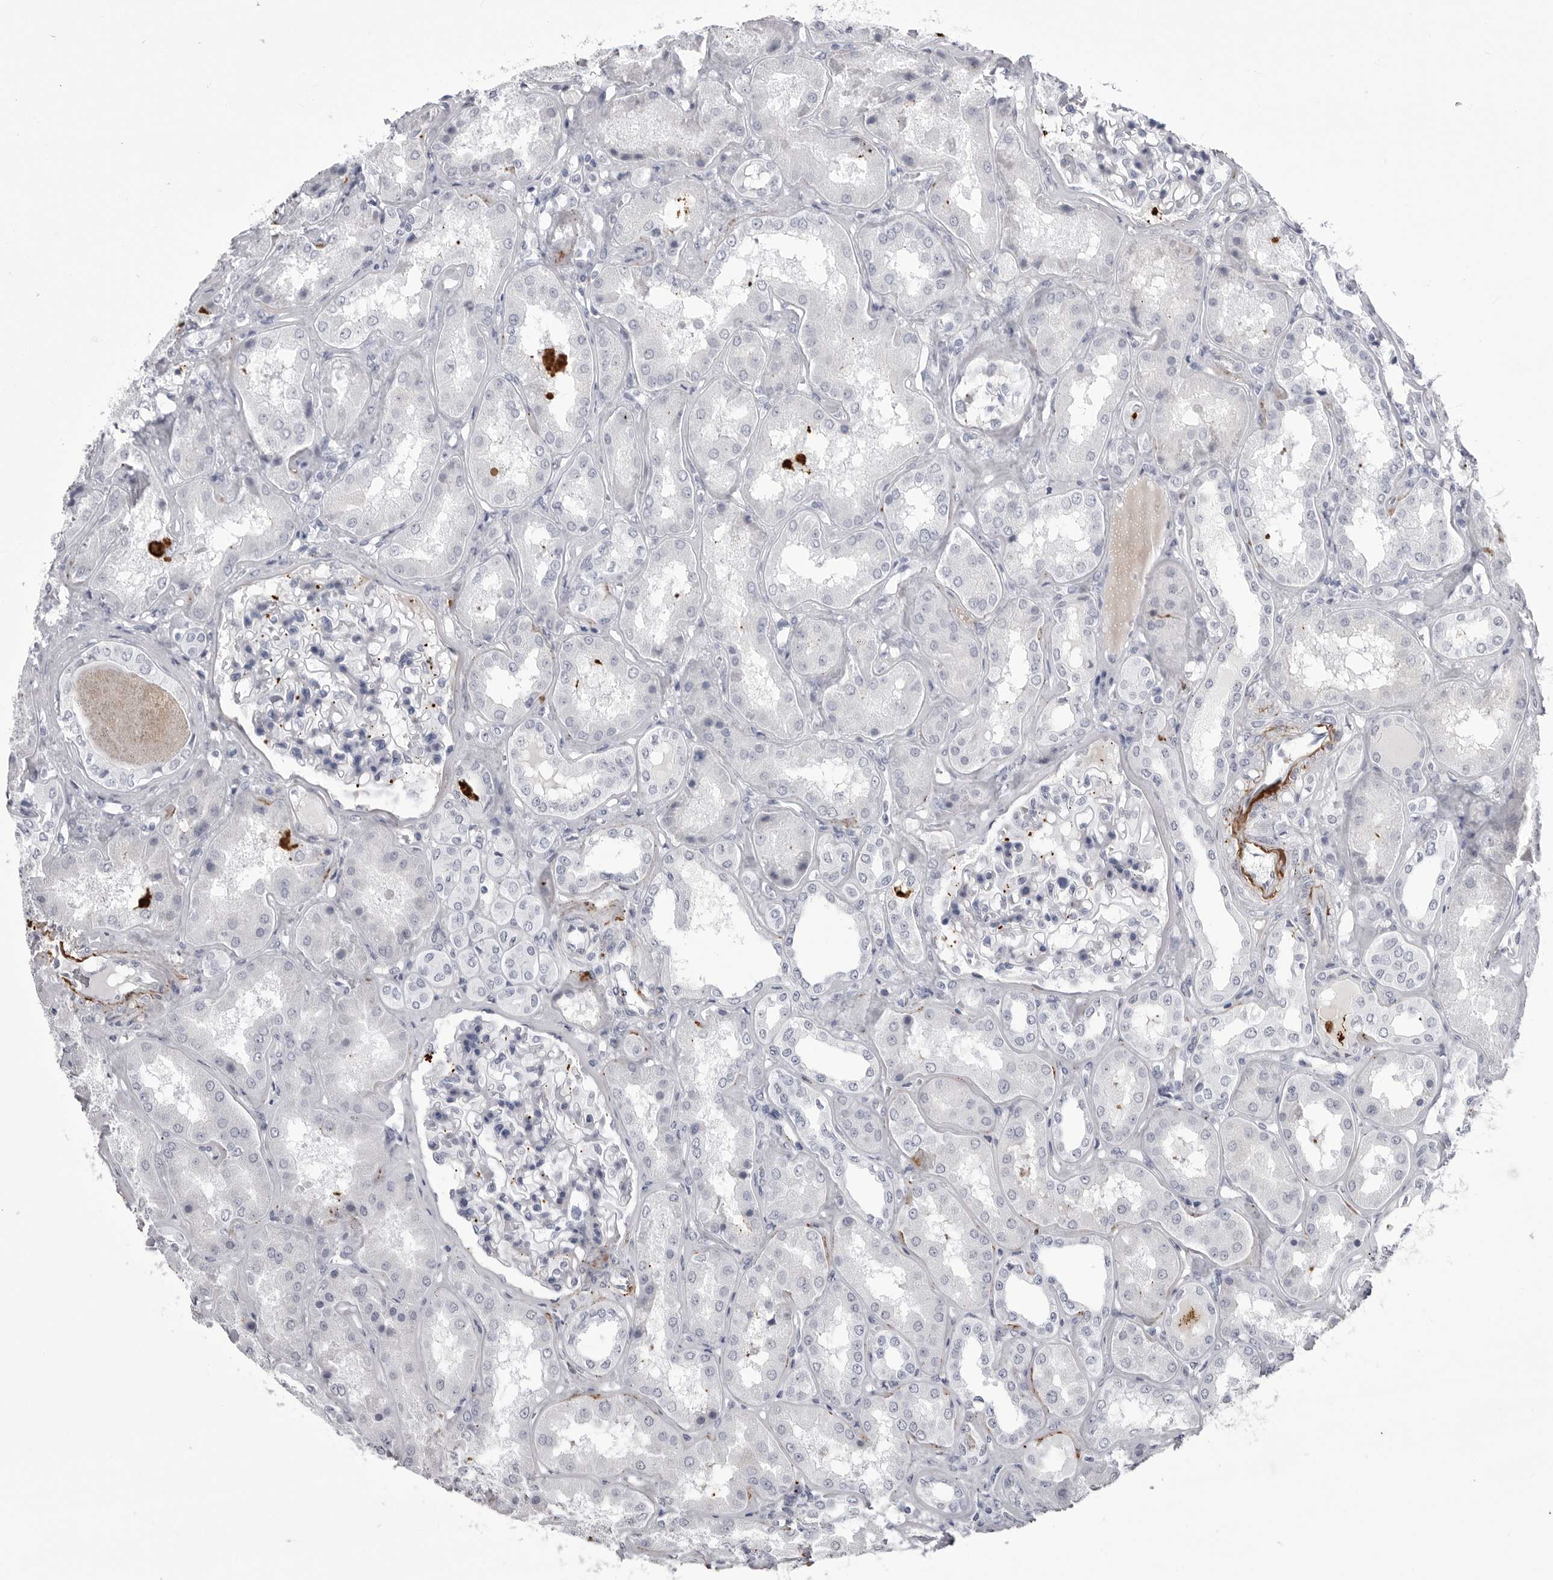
{"staining": {"intensity": "negative", "quantity": "none", "location": "none"}, "tissue": "kidney", "cell_type": "Cells in glomeruli", "image_type": "normal", "snomed": [{"axis": "morphology", "description": "Normal tissue, NOS"}, {"axis": "topography", "description": "Kidney"}], "caption": "This is an immunohistochemistry micrograph of normal kidney. There is no positivity in cells in glomeruli.", "gene": "COL26A1", "patient": {"sex": "female", "age": 56}}